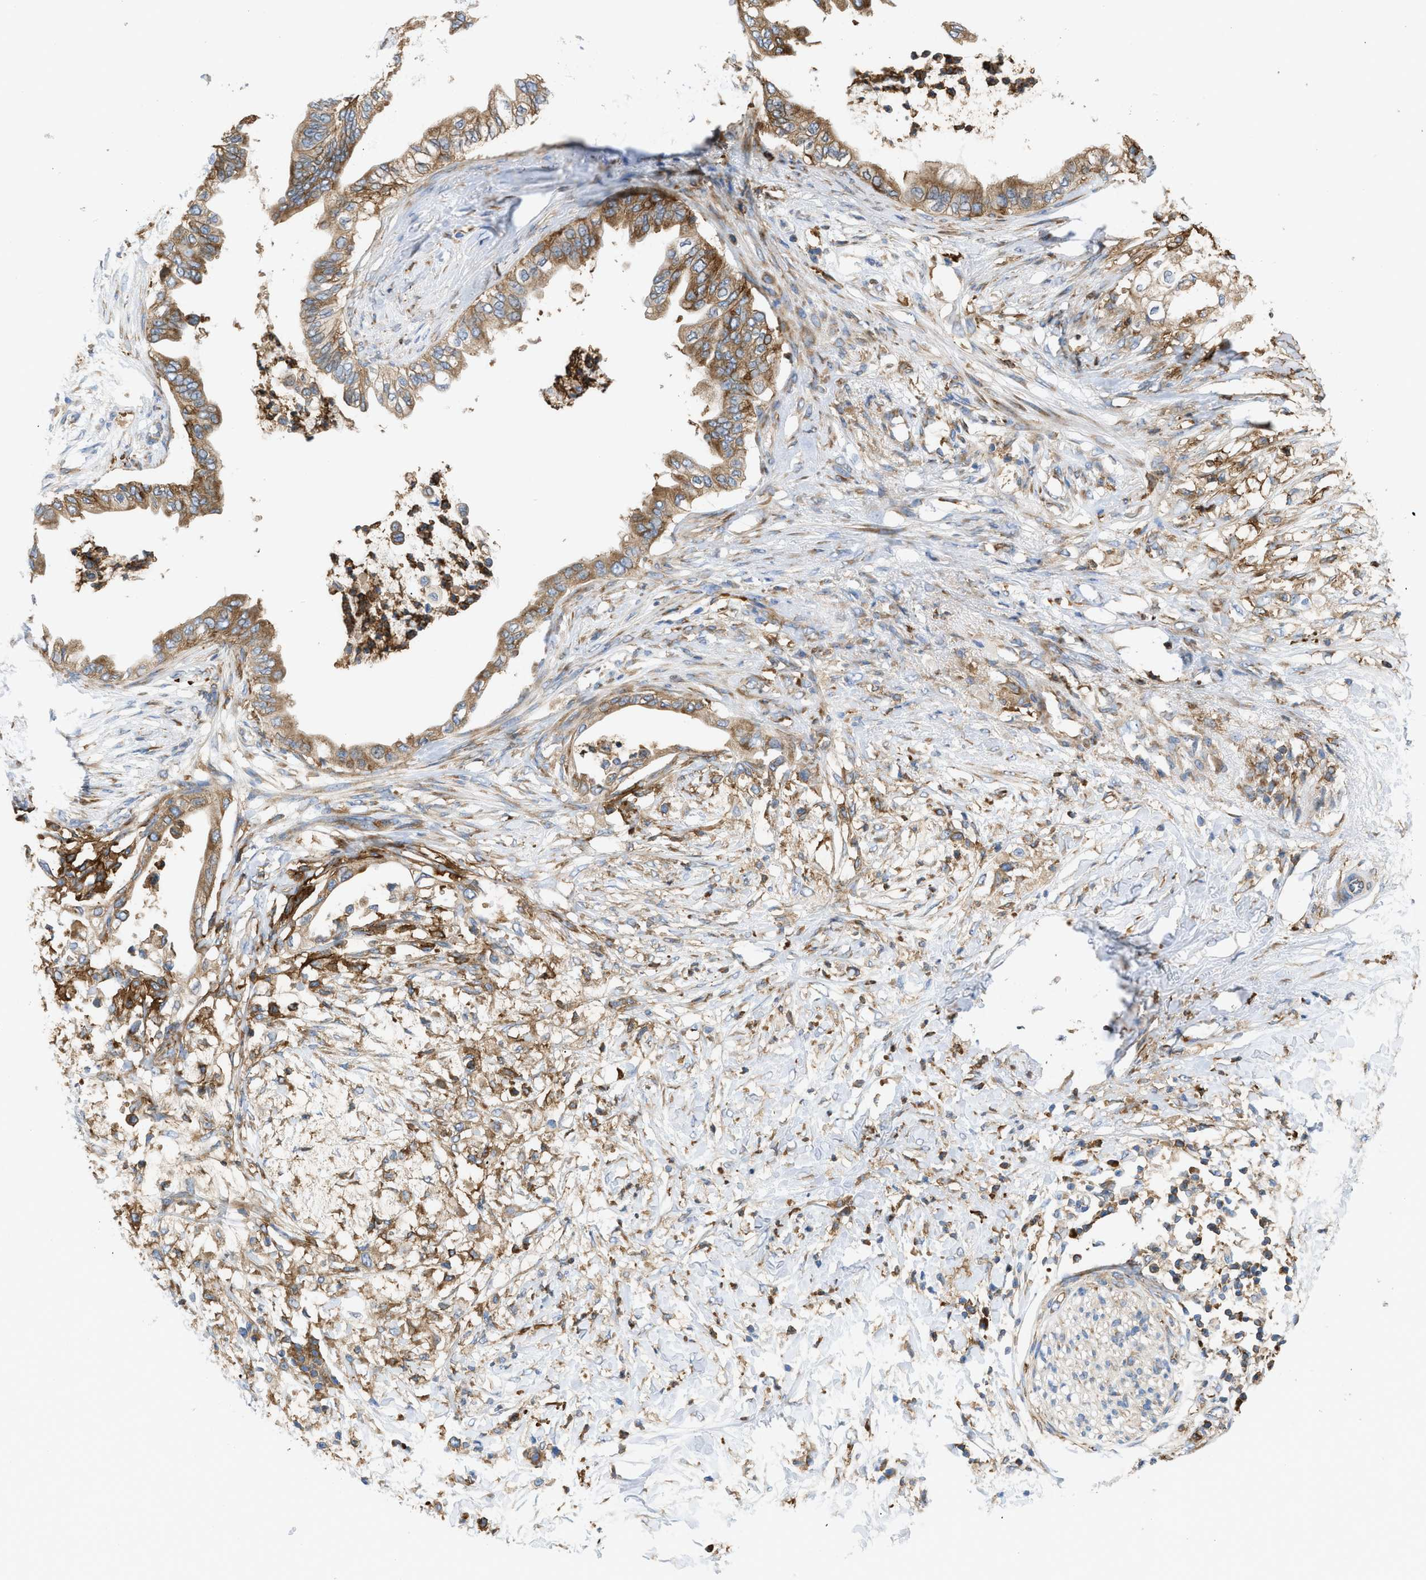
{"staining": {"intensity": "moderate", "quantity": ">75%", "location": "cytoplasmic/membranous"}, "tissue": "pancreatic cancer", "cell_type": "Tumor cells", "image_type": "cancer", "snomed": [{"axis": "morphology", "description": "Normal tissue, NOS"}, {"axis": "morphology", "description": "Adenocarcinoma, NOS"}, {"axis": "topography", "description": "Pancreas"}, {"axis": "topography", "description": "Duodenum"}], "caption": "Pancreatic adenocarcinoma stained for a protein shows moderate cytoplasmic/membranous positivity in tumor cells.", "gene": "GPAT4", "patient": {"sex": "female", "age": 60}}